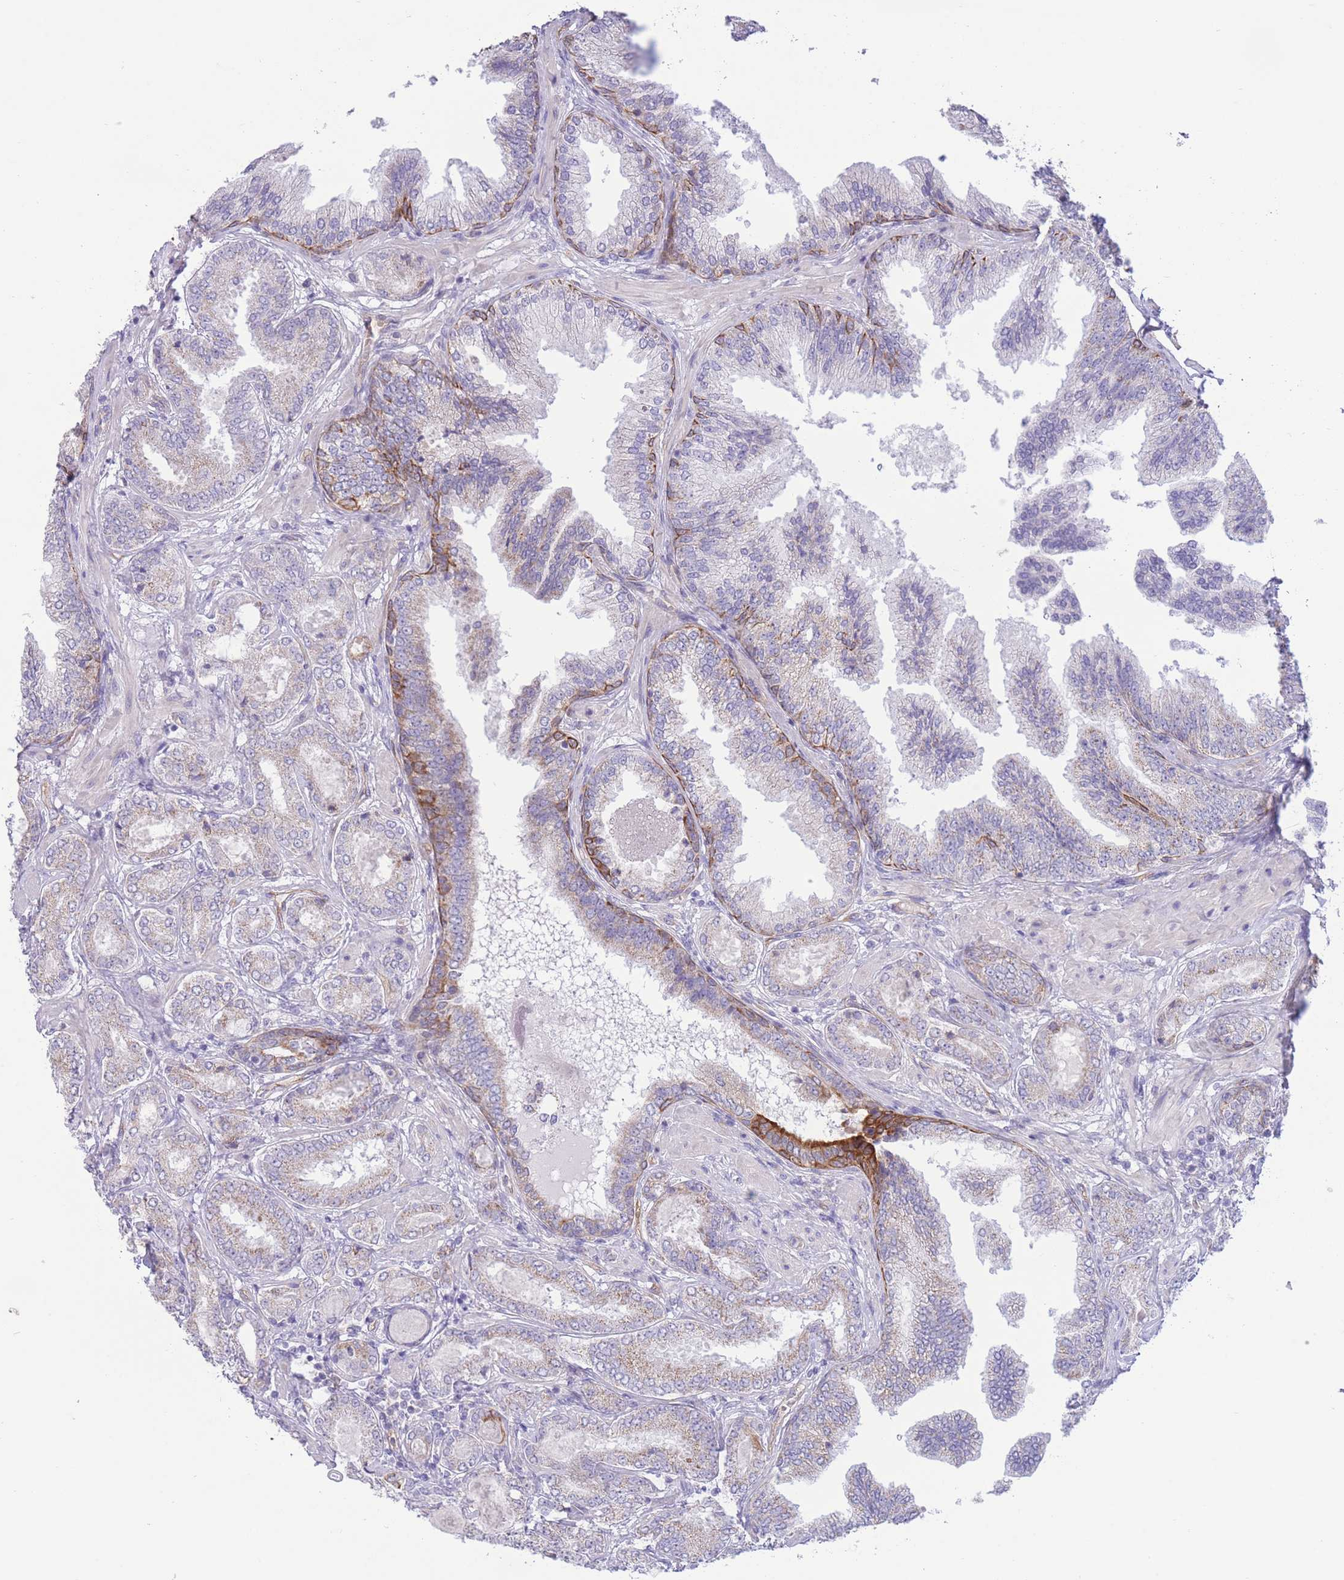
{"staining": {"intensity": "moderate", "quantity": "25%-75%", "location": "cytoplasmic/membranous"}, "tissue": "prostate cancer", "cell_type": "Tumor cells", "image_type": "cancer", "snomed": [{"axis": "morphology", "description": "Adenocarcinoma, Low grade"}, {"axis": "topography", "description": "Prostate"}], "caption": "A histopathology image showing moderate cytoplasmic/membranous positivity in about 25%-75% of tumor cells in prostate low-grade adenocarcinoma, as visualized by brown immunohistochemical staining.", "gene": "MRPS31", "patient": {"sex": "male", "age": 63}}